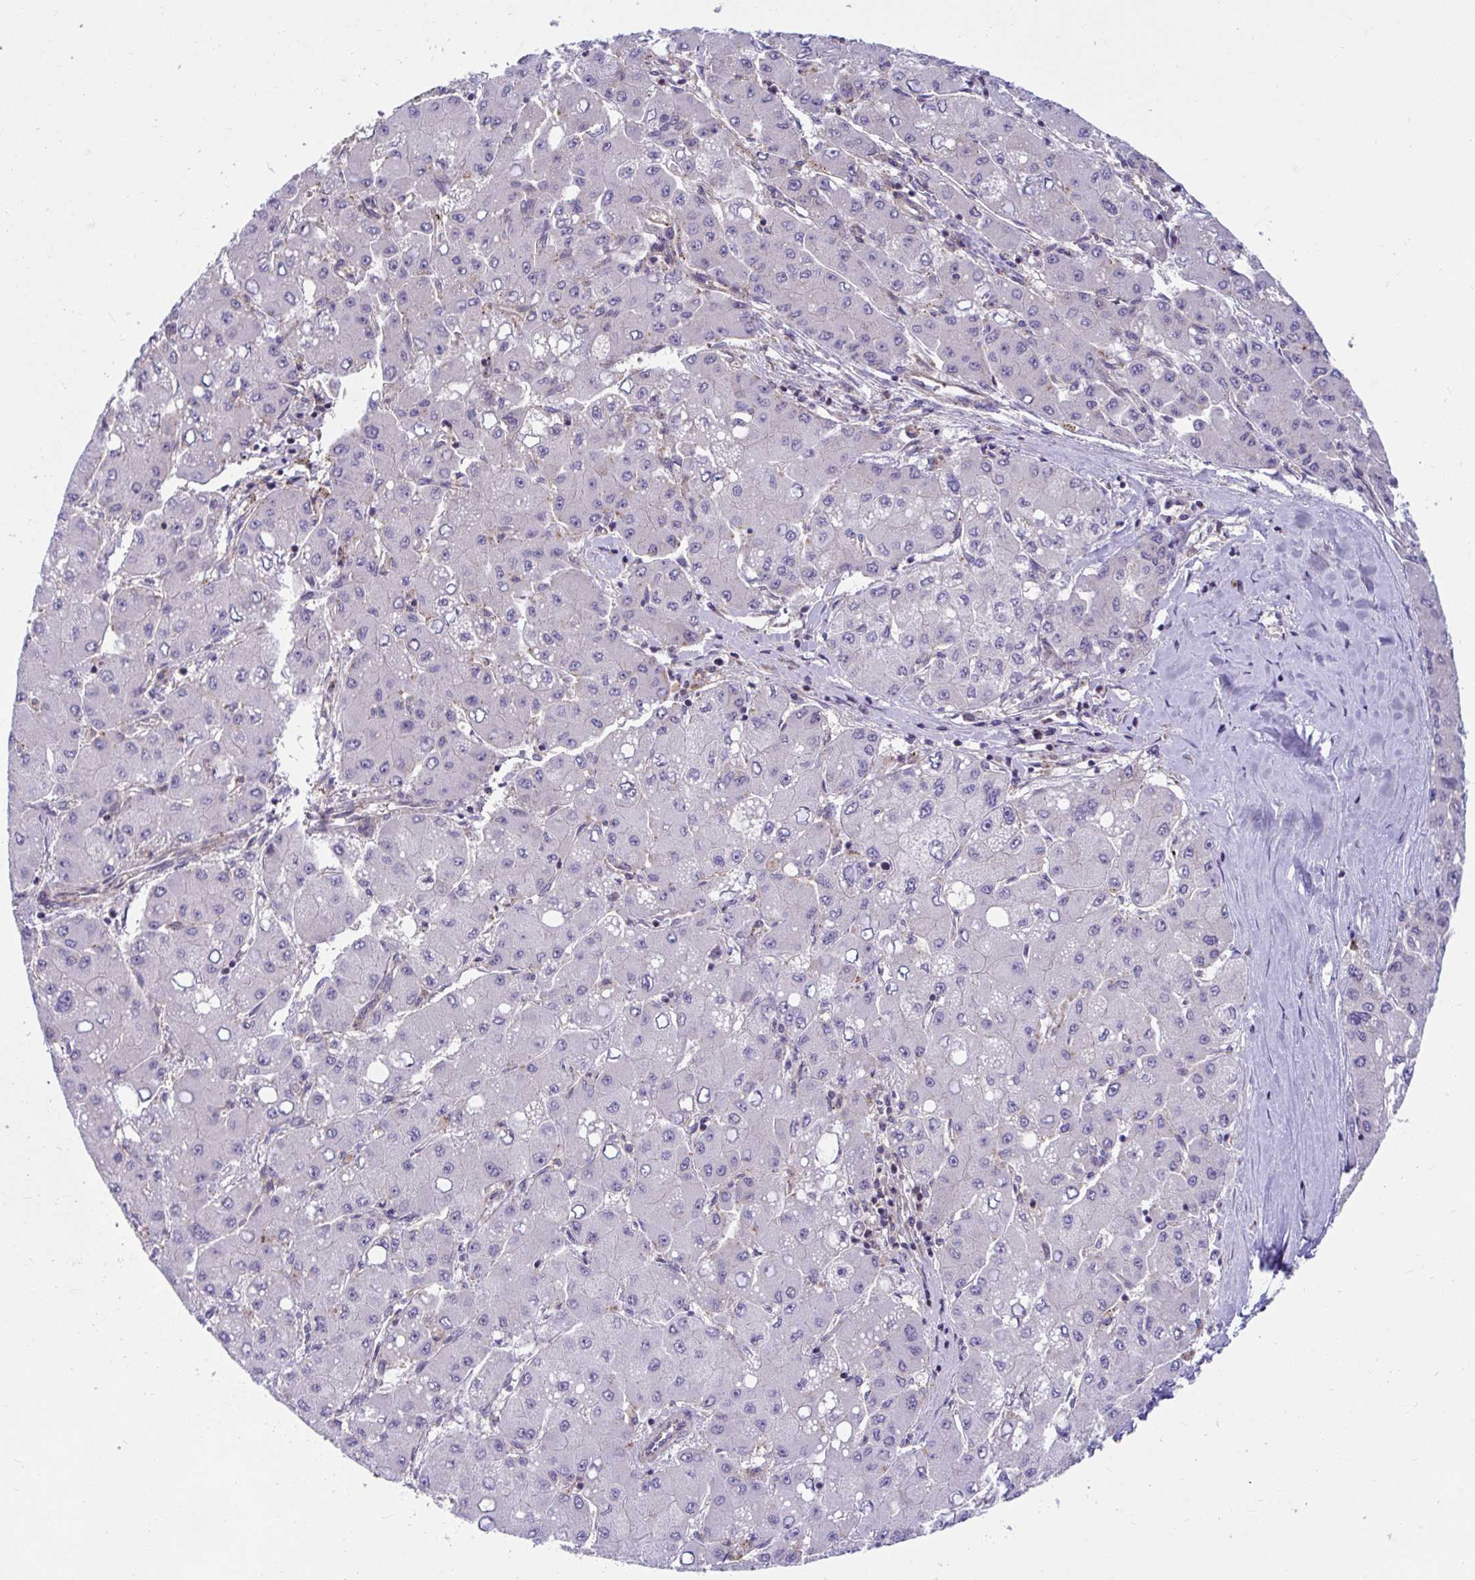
{"staining": {"intensity": "negative", "quantity": "none", "location": "none"}, "tissue": "liver cancer", "cell_type": "Tumor cells", "image_type": "cancer", "snomed": [{"axis": "morphology", "description": "Carcinoma, Hepatocellular, NOS"}, {"axis": "topography", "description": "Liver"}], "caption": "IHC of human hepatocellular carcinoma (liver) reveals no positivity in tumor cells.", "gene": "IST1", "patient": {"sex": "male", "age": 40}}